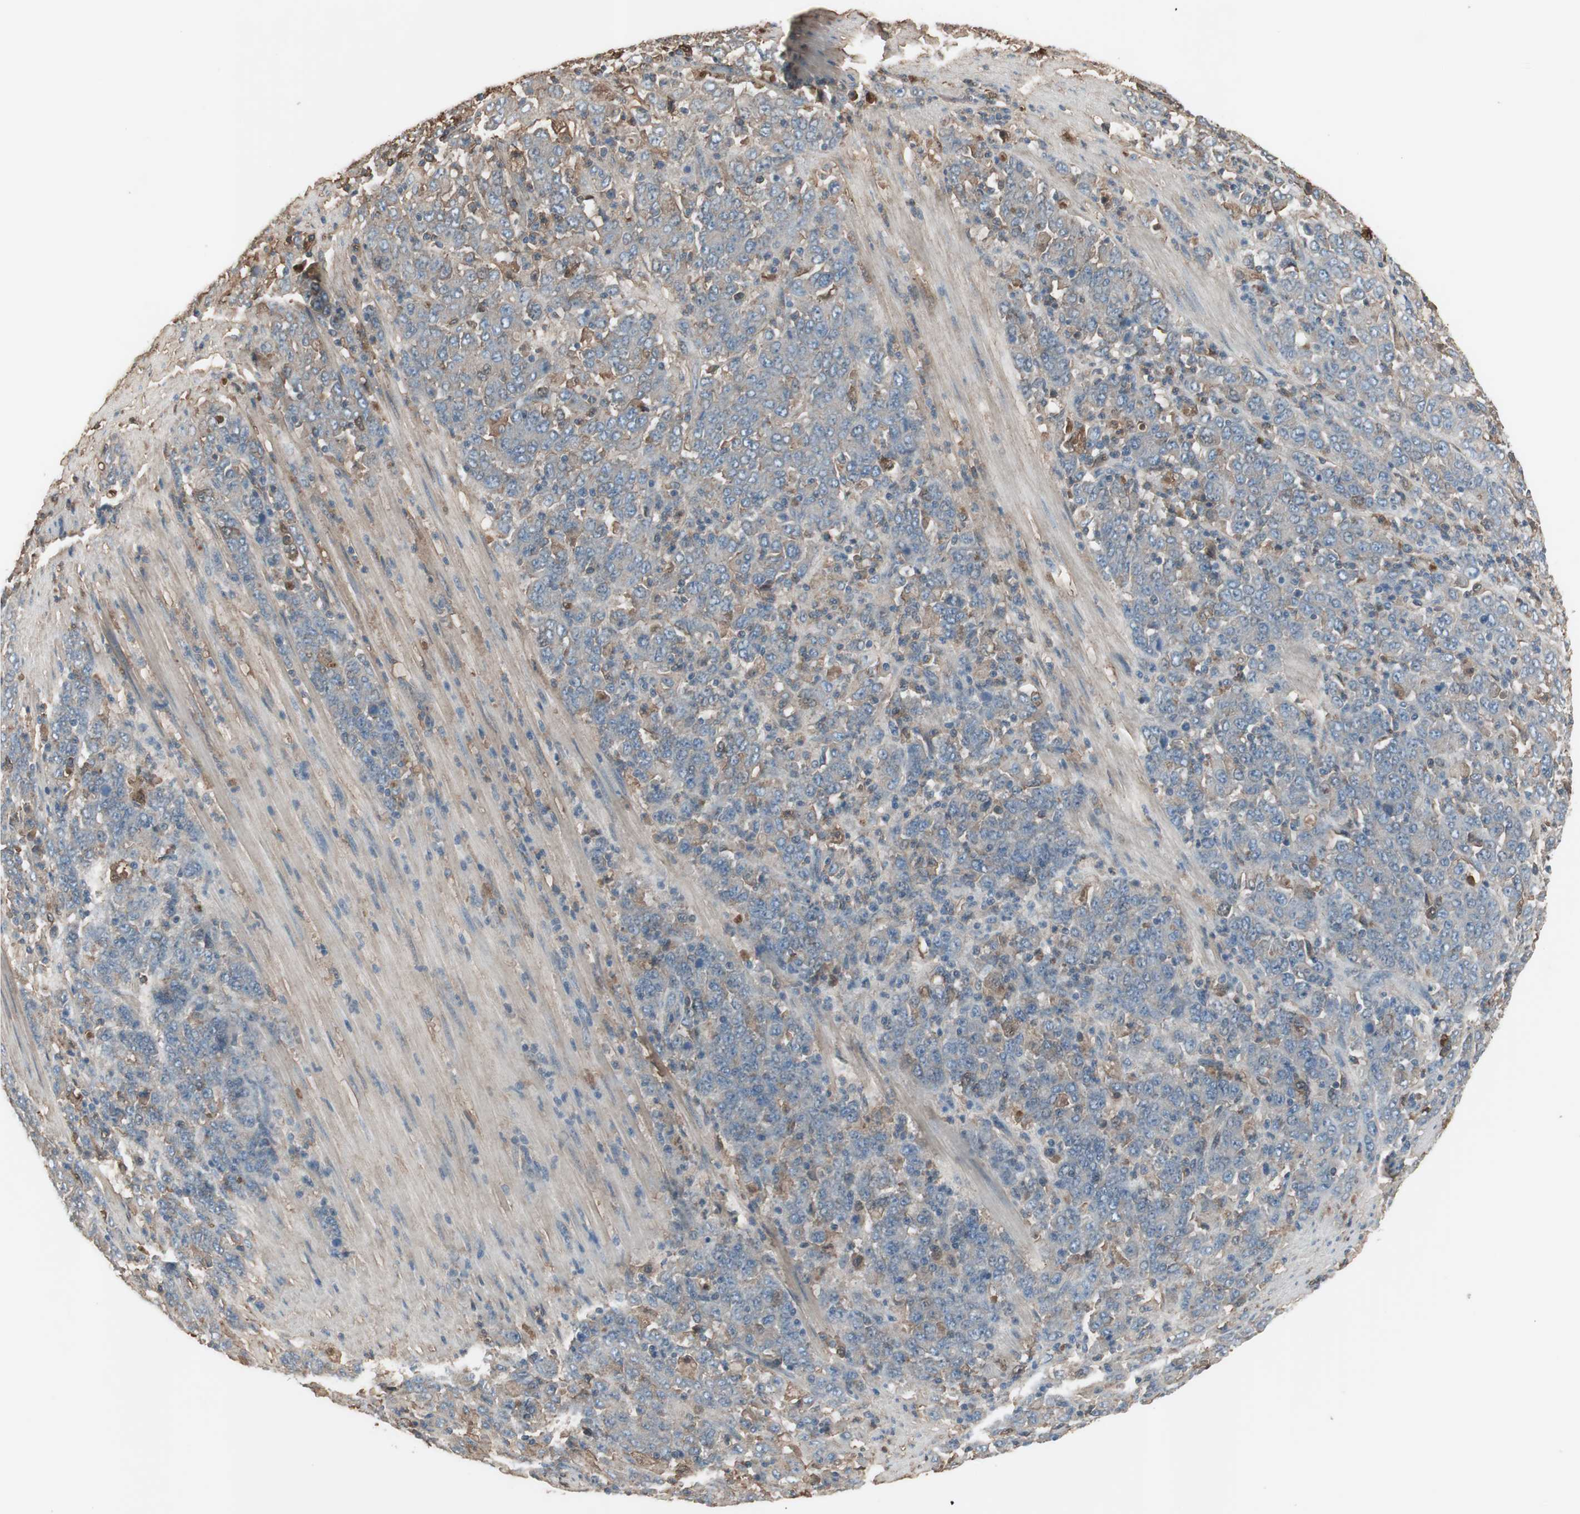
{"staining": {"intensity": "negative", "quantity": "none", "location": "none"}, "tissue": "stomach cancer", "cell_type": "Tumor cells", "image_type": "cancer", "snomed": [{"axis": "morphology", "description": "Adenocarcinoma, NOS"}, {"axis": "topography", "description": "Stomach, lower"}], "caption": "This is an immunohistochemistry micrograph of stomach adenocarcinoma. There is no positivity in tumor cells.", "gene": "MMP14", "patient": {"sex": "female", "age": 71}}